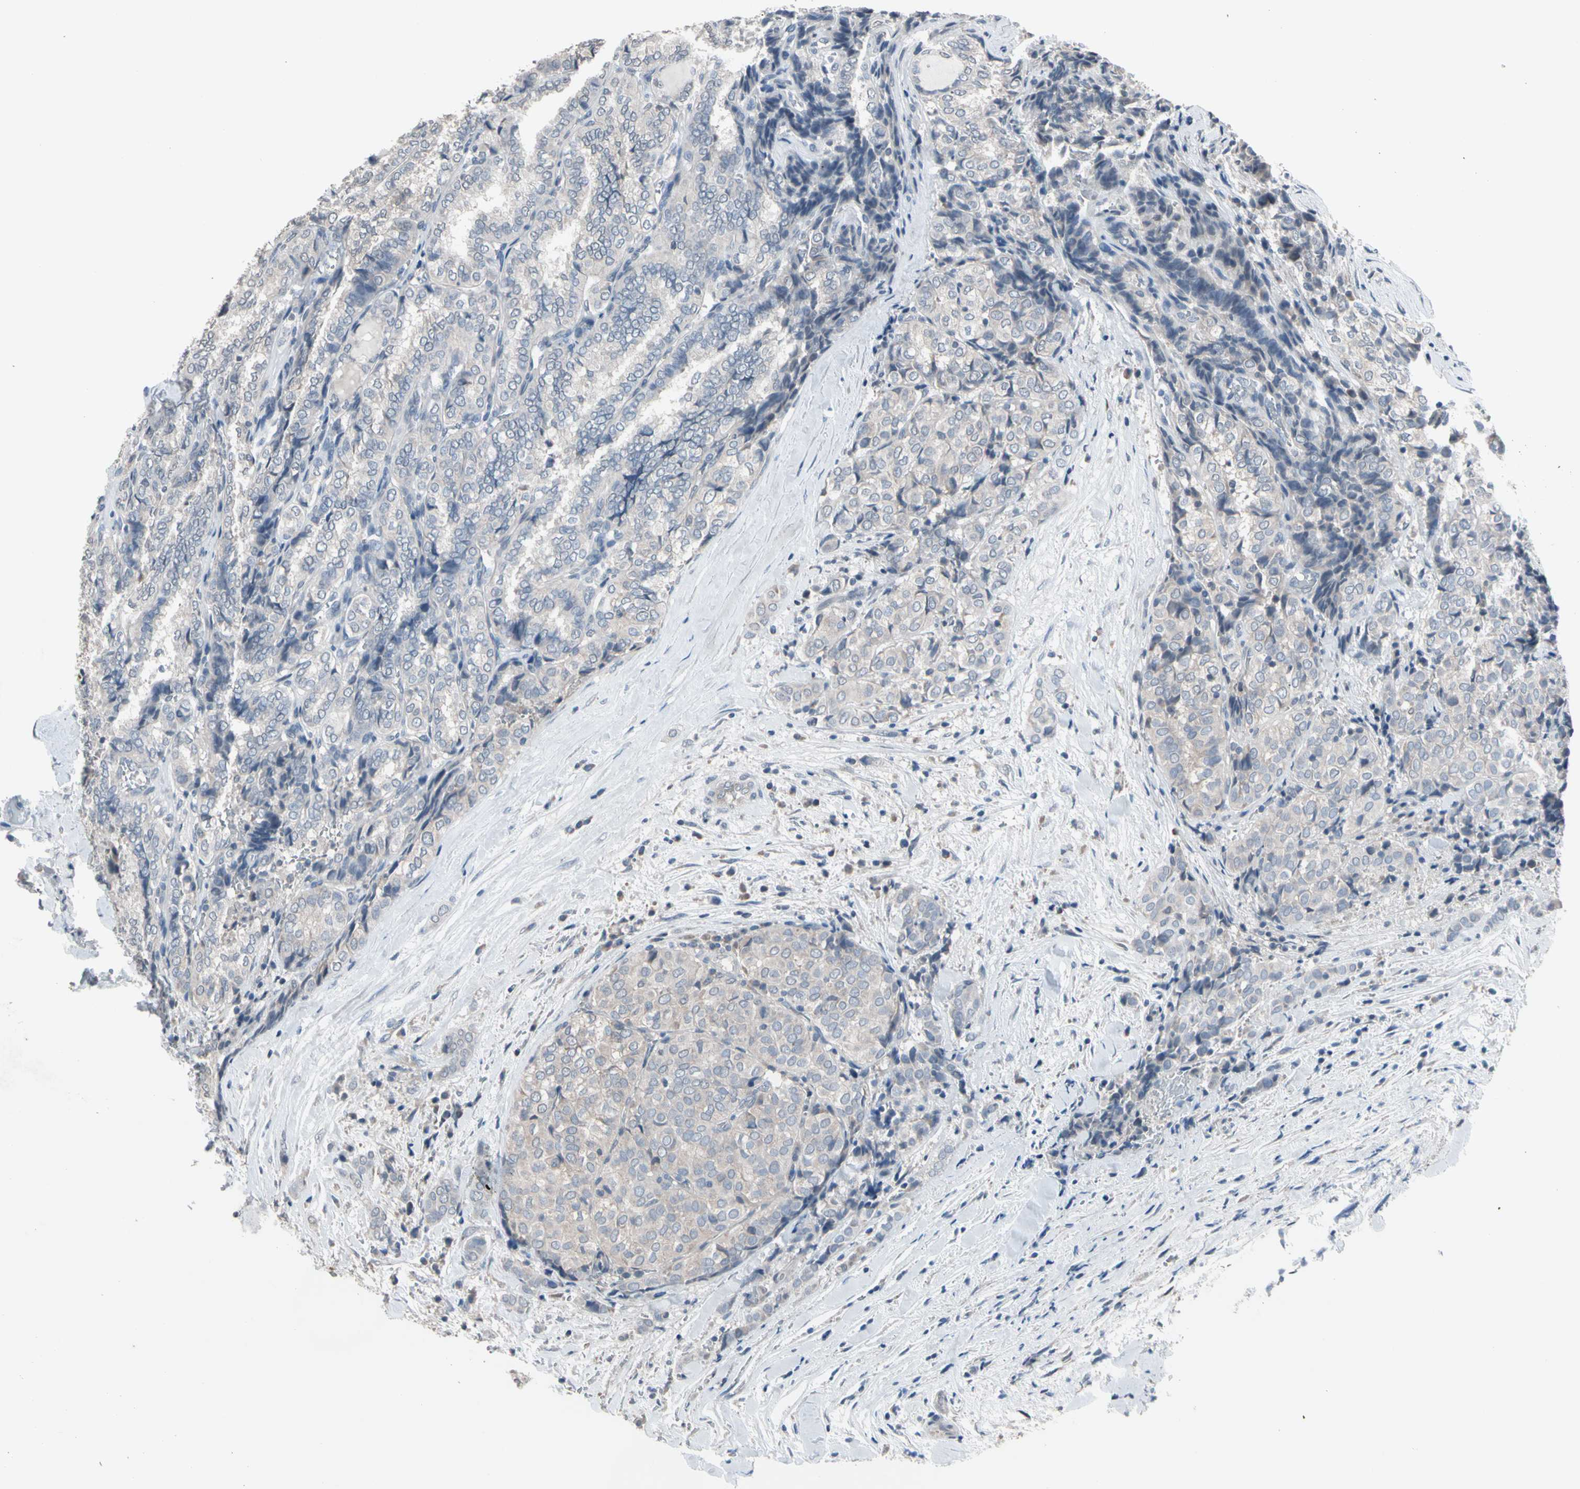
{"staining": {"intensity": "weak", "quantity": "25%-75%", "location": "cytoplasmic/membranous"}, "tissue": "thyroid cancer", "cell_type": "Tumor cells", "image_type": "cancer", "snomed": [{"axis": "morphology", "description": "Normal tissue, NOS"}, {"axis": "morphology", "description": "Papillary adenocarcinoma, NOS"}, {"axis": "topography", "description": "Thyroid gland"}], "caption": "Brown immunohistochemical staining in thyroid cancer reveals weak cytoplasmic/membranous expression in approximately 25%-75% of tumor cells. (brown staining indicates protein expression, while blue staining denotes nuclei).", "gene": "SV2A", "patient": {"sex": "female", "age": 30}}